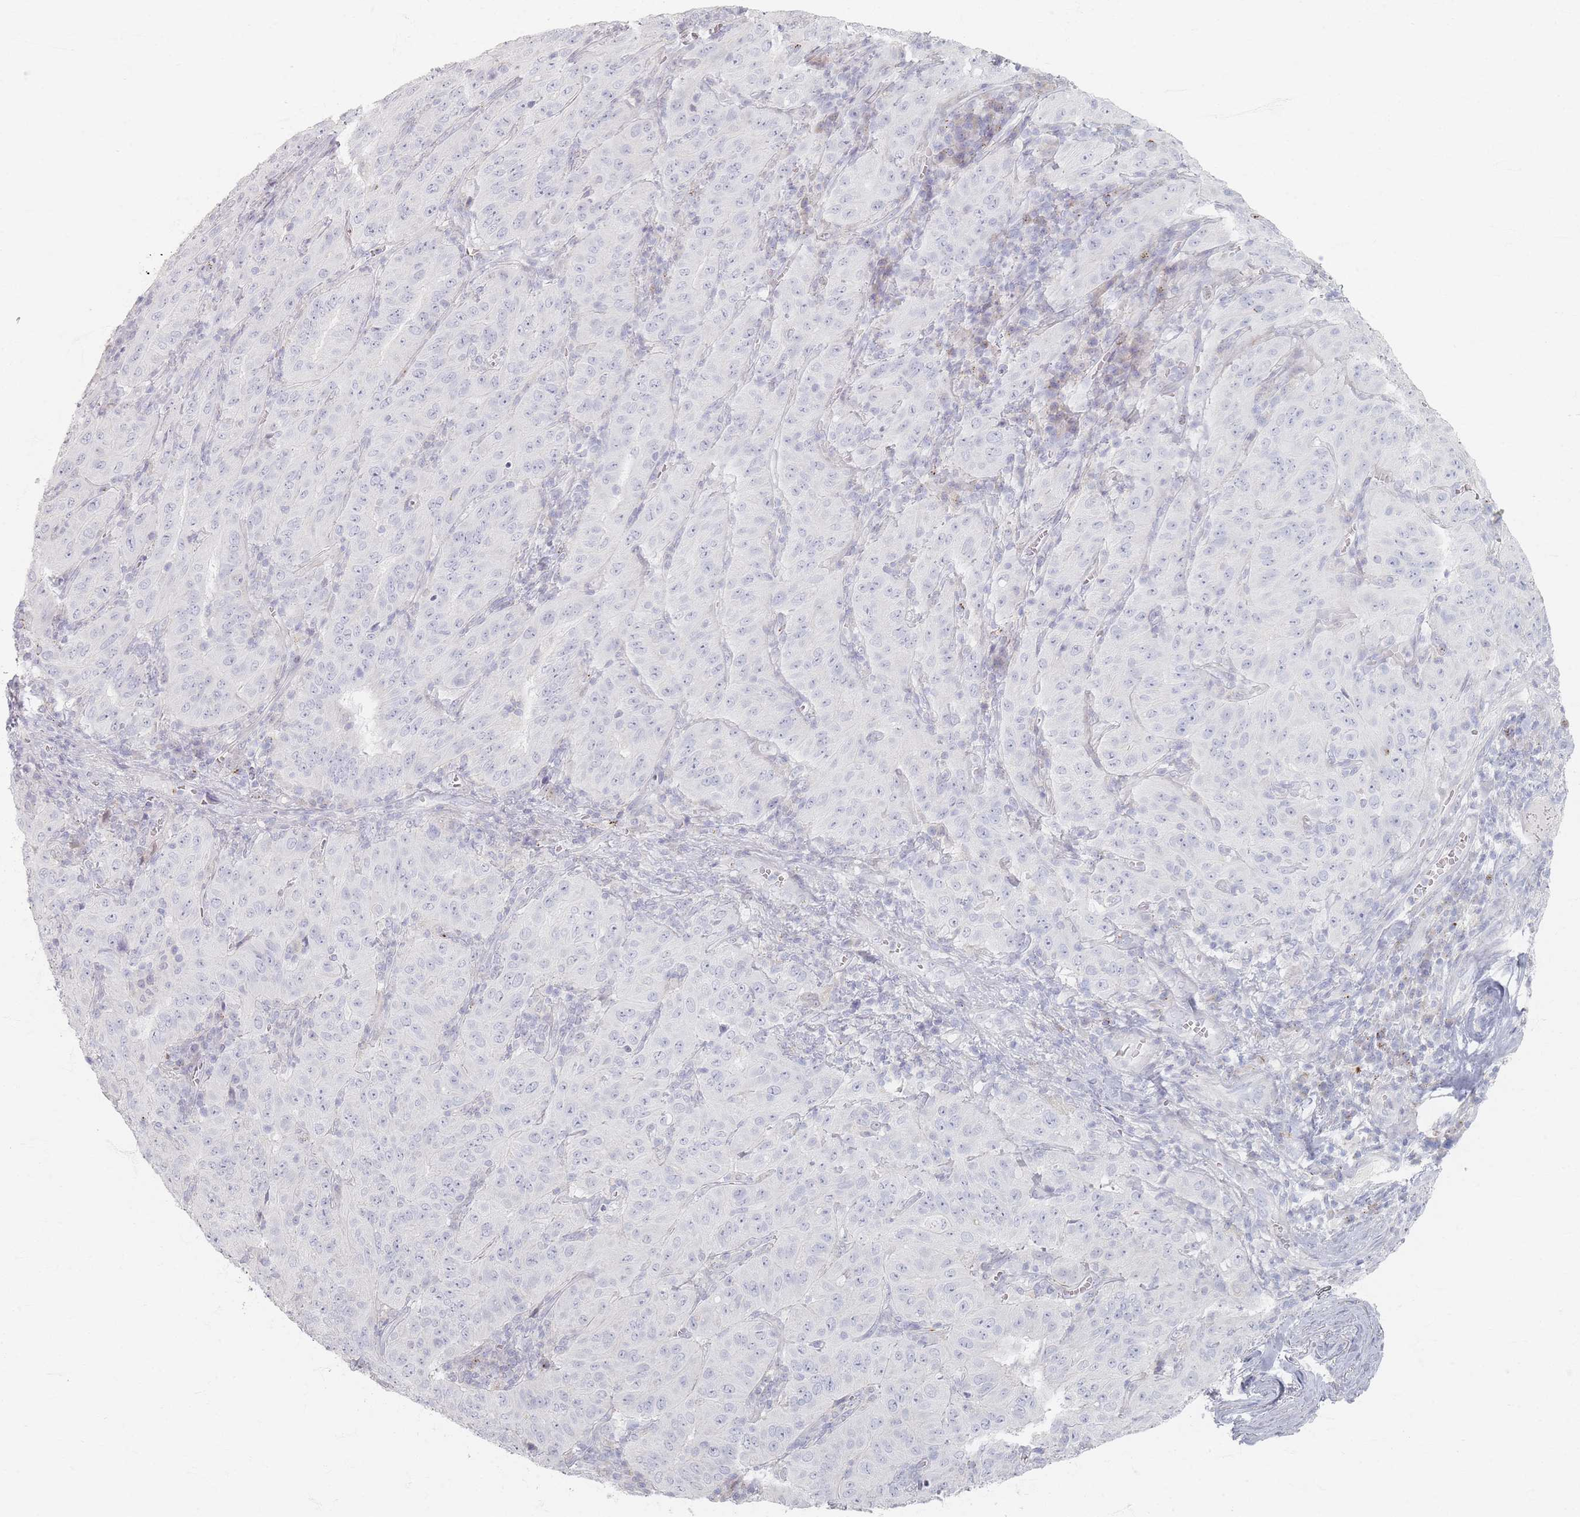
{"staining": {"intensity": "negative", "quantity": "none", "location": "none"}, "tissue": "pancreatic cancer", "cell_type": "Tumor cells", "image_type": "cancer", "snomed": [{"axis": "morphology", "description": "Adenocarcinoma, NOS"}, {"axis": "topography", "description": "Pancreas"}], "caption": "Tumor cells are negative for brown protein staining in pancreatic adenocarcinoma. (DAB immunohistochemistry (IHC) visualized using brightfield microscopy, high magnification).", "gene": "SLC2A11", "patient": {"sex": "male", "age": 63}}